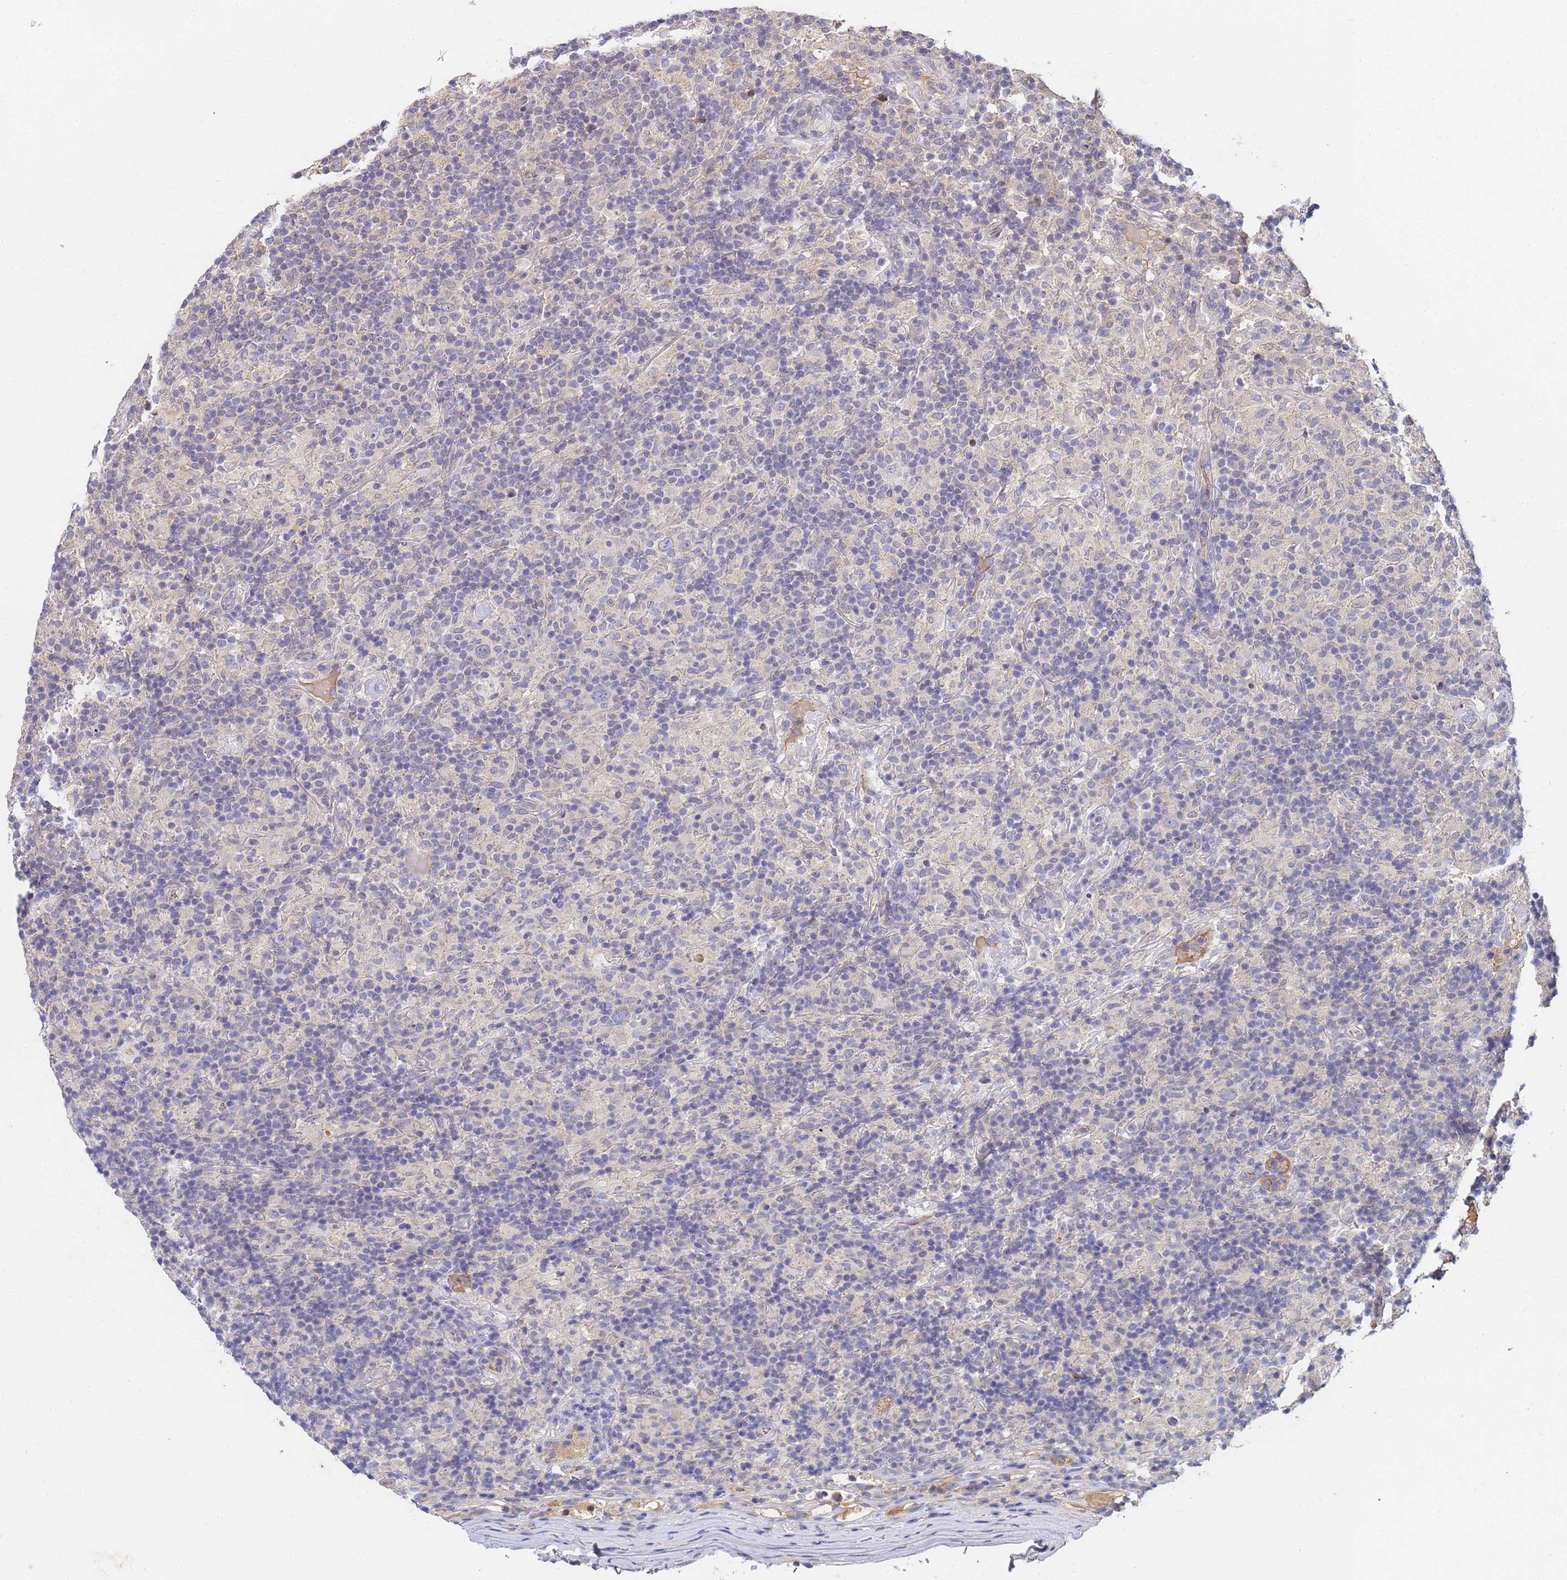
{"staining": {"intensity": "negative", "quantity": "none", "location": "none"}, "tissue": "lymphoma", "cell_type": "Tumor cells", "image_type": "cancer", "snomed": [{"axis": "morphology", "description": "Hodgkin's disease, NOS"}, {"axis": "topography", "description": "Lymph node"}], "caption": "Immunohistochemical staining of human Hodgkin's disease shows no significant expression in tumor cells.", "gene": "C5orf34", "patient": {"sex": "male", "age": 70}}